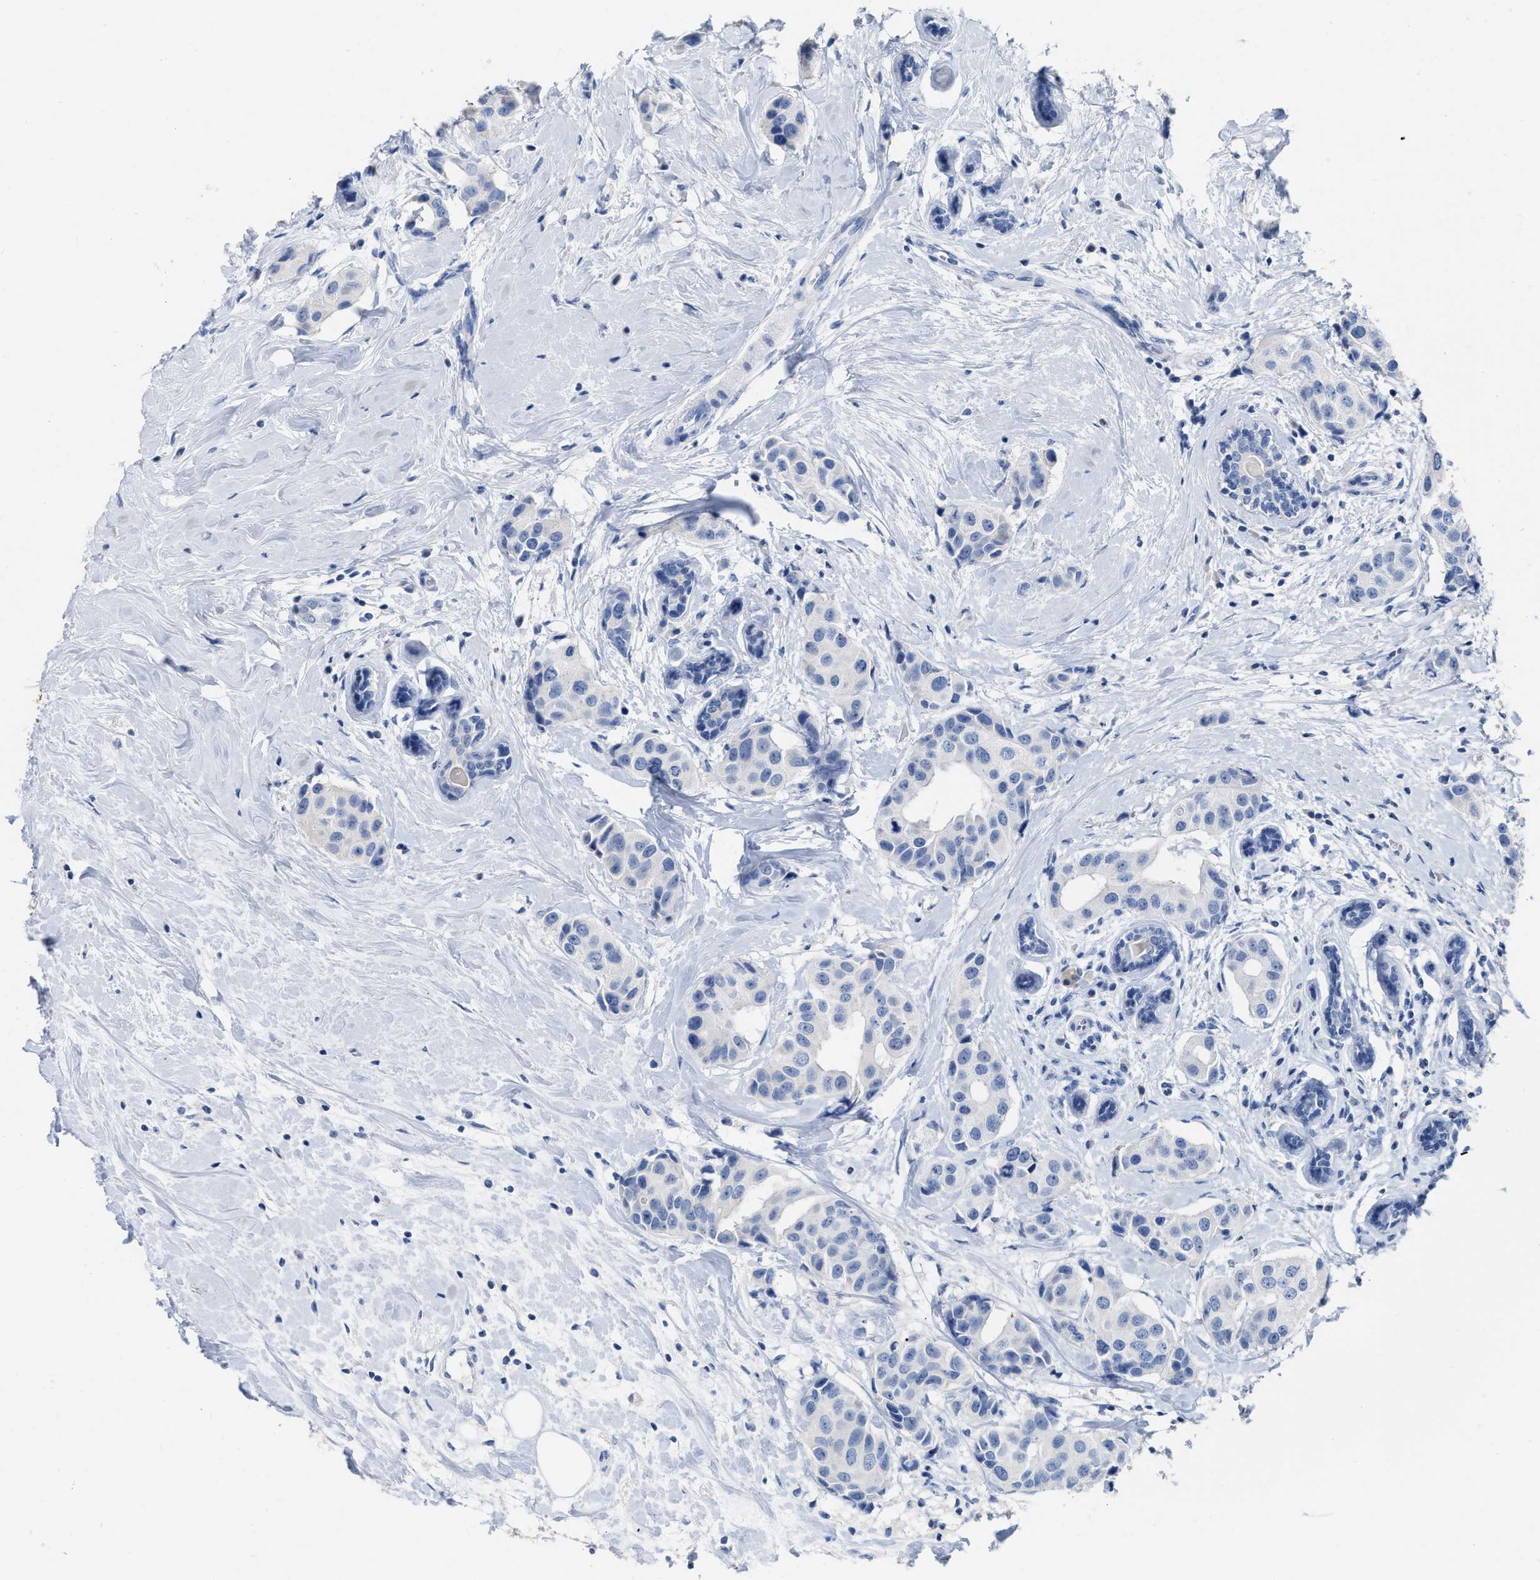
{"staining": {"intensity": "negative", "quantity": "none", "location": "none"}, "tissue": "breast cancer", "cell_type": "Tumor cells", "image_type": "cancer", "snomed": [{"axis": "morphology", "description": "Normal tissue, NOS"}, {"axis": "morphology", "description": "Duct carcinoma"}, {"axis": "topography", "description": "Breast"}], "caption": "A high-resolution photomicrograph shows immunohistochemistry staining of breast intraductal carcinoma, which reveals no significant staining in tumor cells.", "gene": "CEACAM5", "patient": {"sex": "female", "age": 39}}